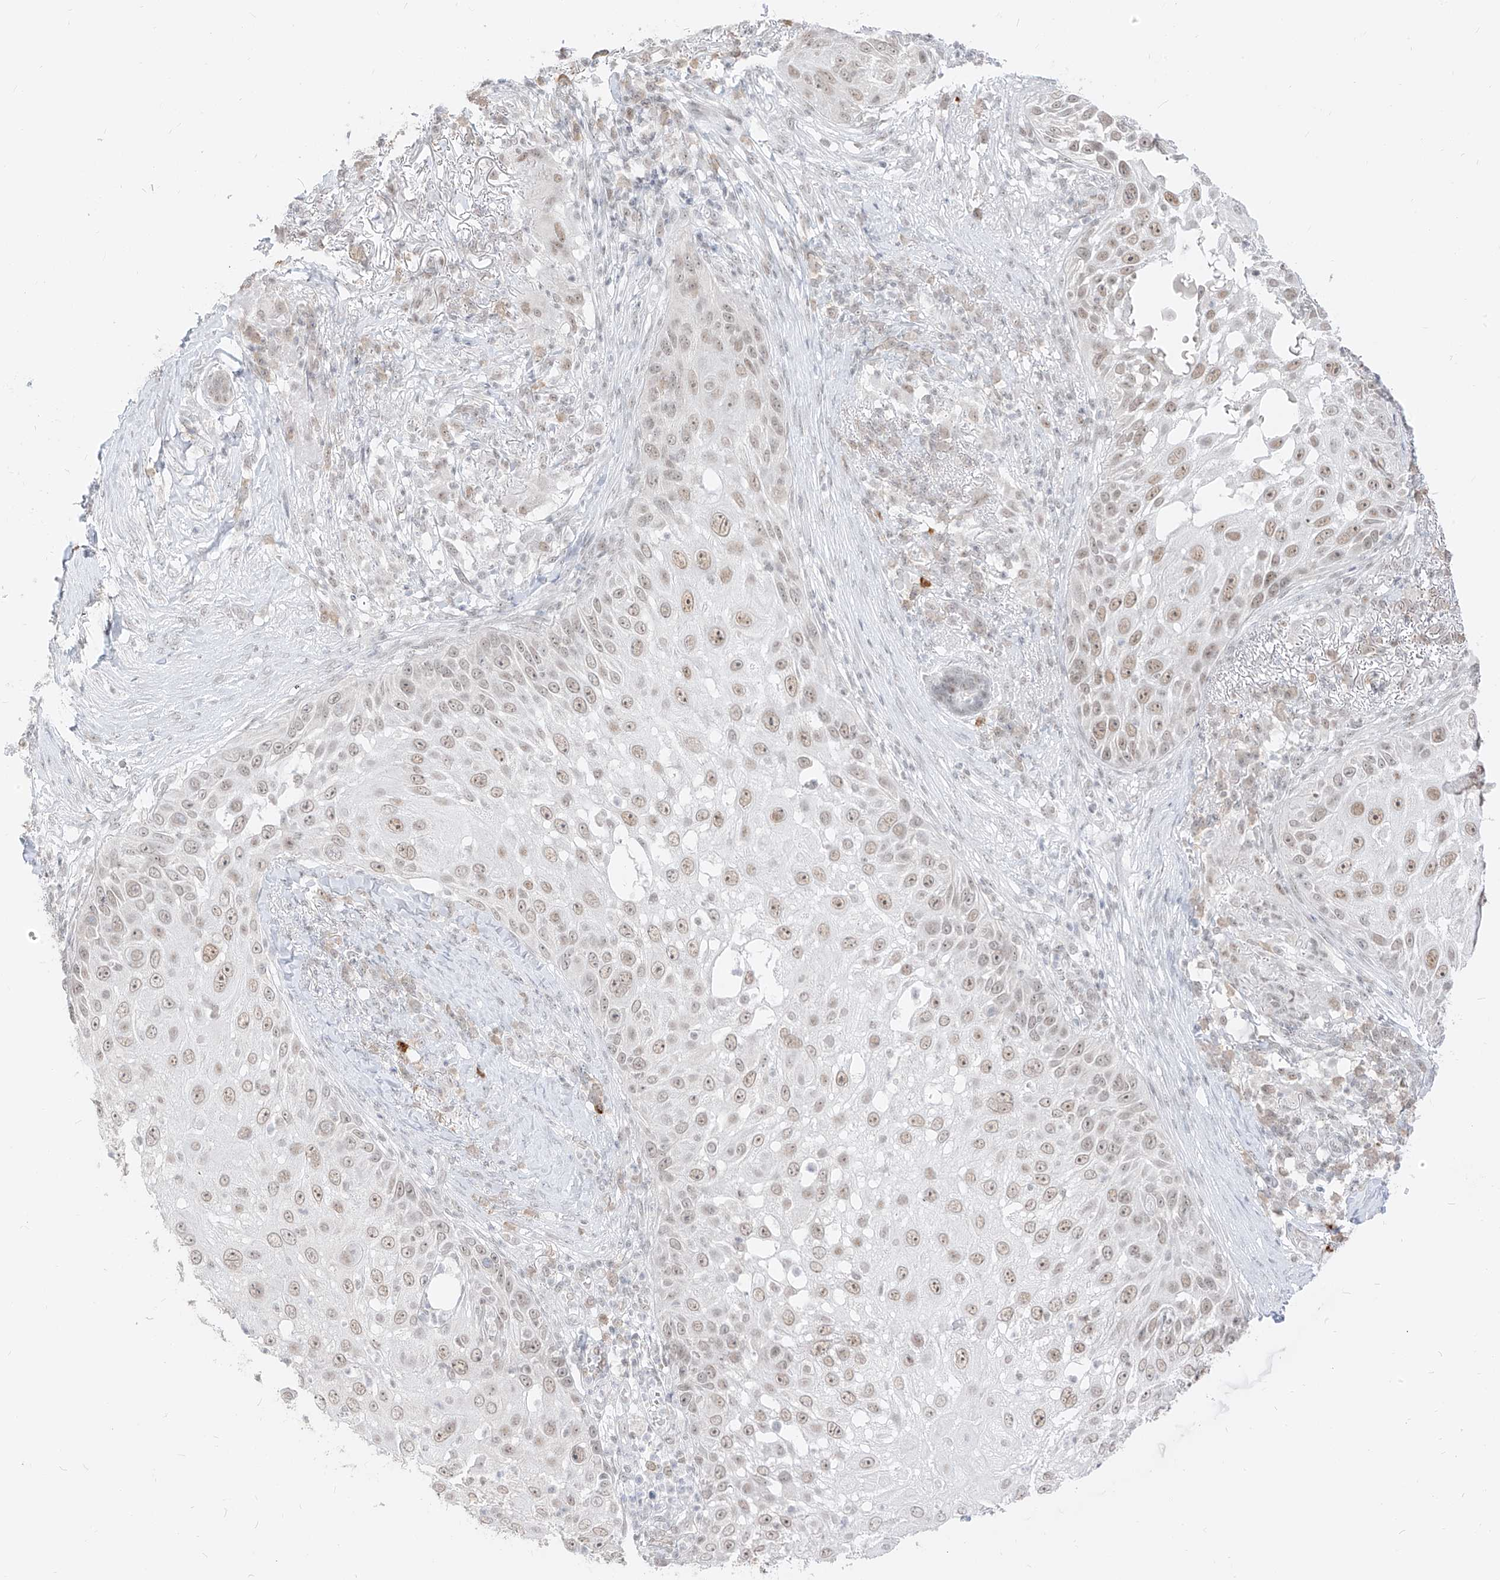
{"staining": {"intensity": "weak", "quantity": ">75%", "location": "nuclear"}, "tissue": "skin cancer", "cell_type": "Tumor cells", "image_type": "cancer", "snomed": [{"axis": "morphology", "description": "Squamous cell carcinoma, NOS"}, {"axis": "topography", "description": "Skin"}], "caption": "Immunohistochemical staining of squamous cell carcinoma (skin) demonstrates low levels of weak nuclear expression in about >75% of tumor cells.", "gene": "SUPT5H", "patient": {"sex": "female", "age": 44}}